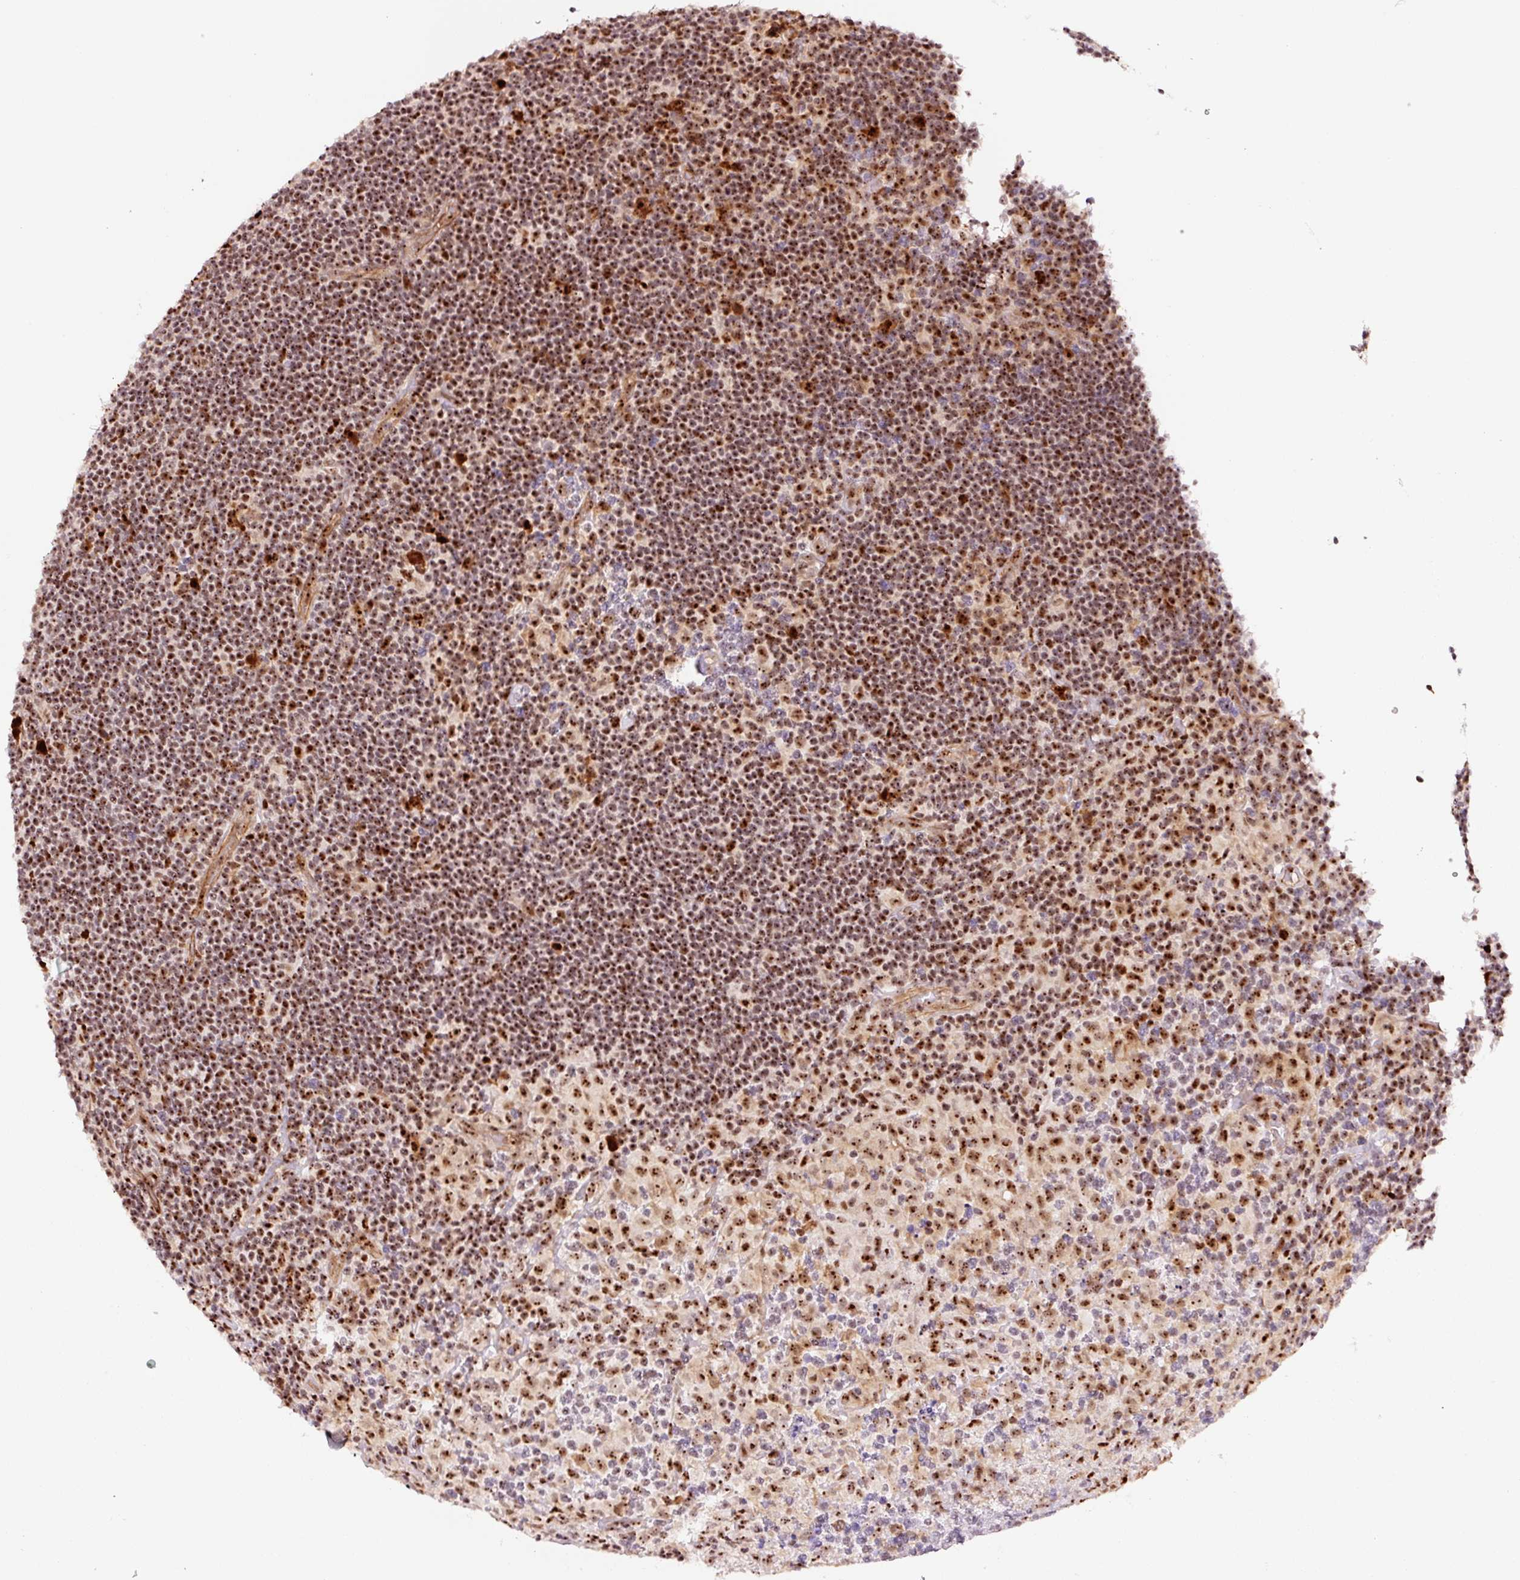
{"staining": {"intensity": "strong", "quantity": ">75%", "location": "nuclear"}, "tissue": "lymphoma", "cell_type": "Tumor cells", "image_type": "cancer", "snomed": [{"axis": "morphology", "description": "Hodgkin's disease, NOS"}, {"axis": "topography", "description": "Lymph node"}], "caption": "DAB immunohistochemical staining of human Hodgkin's disease displays strong nuclear protein staining in about >75% of tumor cells.", "gene": "GNL3", "patient": {"sex": "female", "age": 57}}